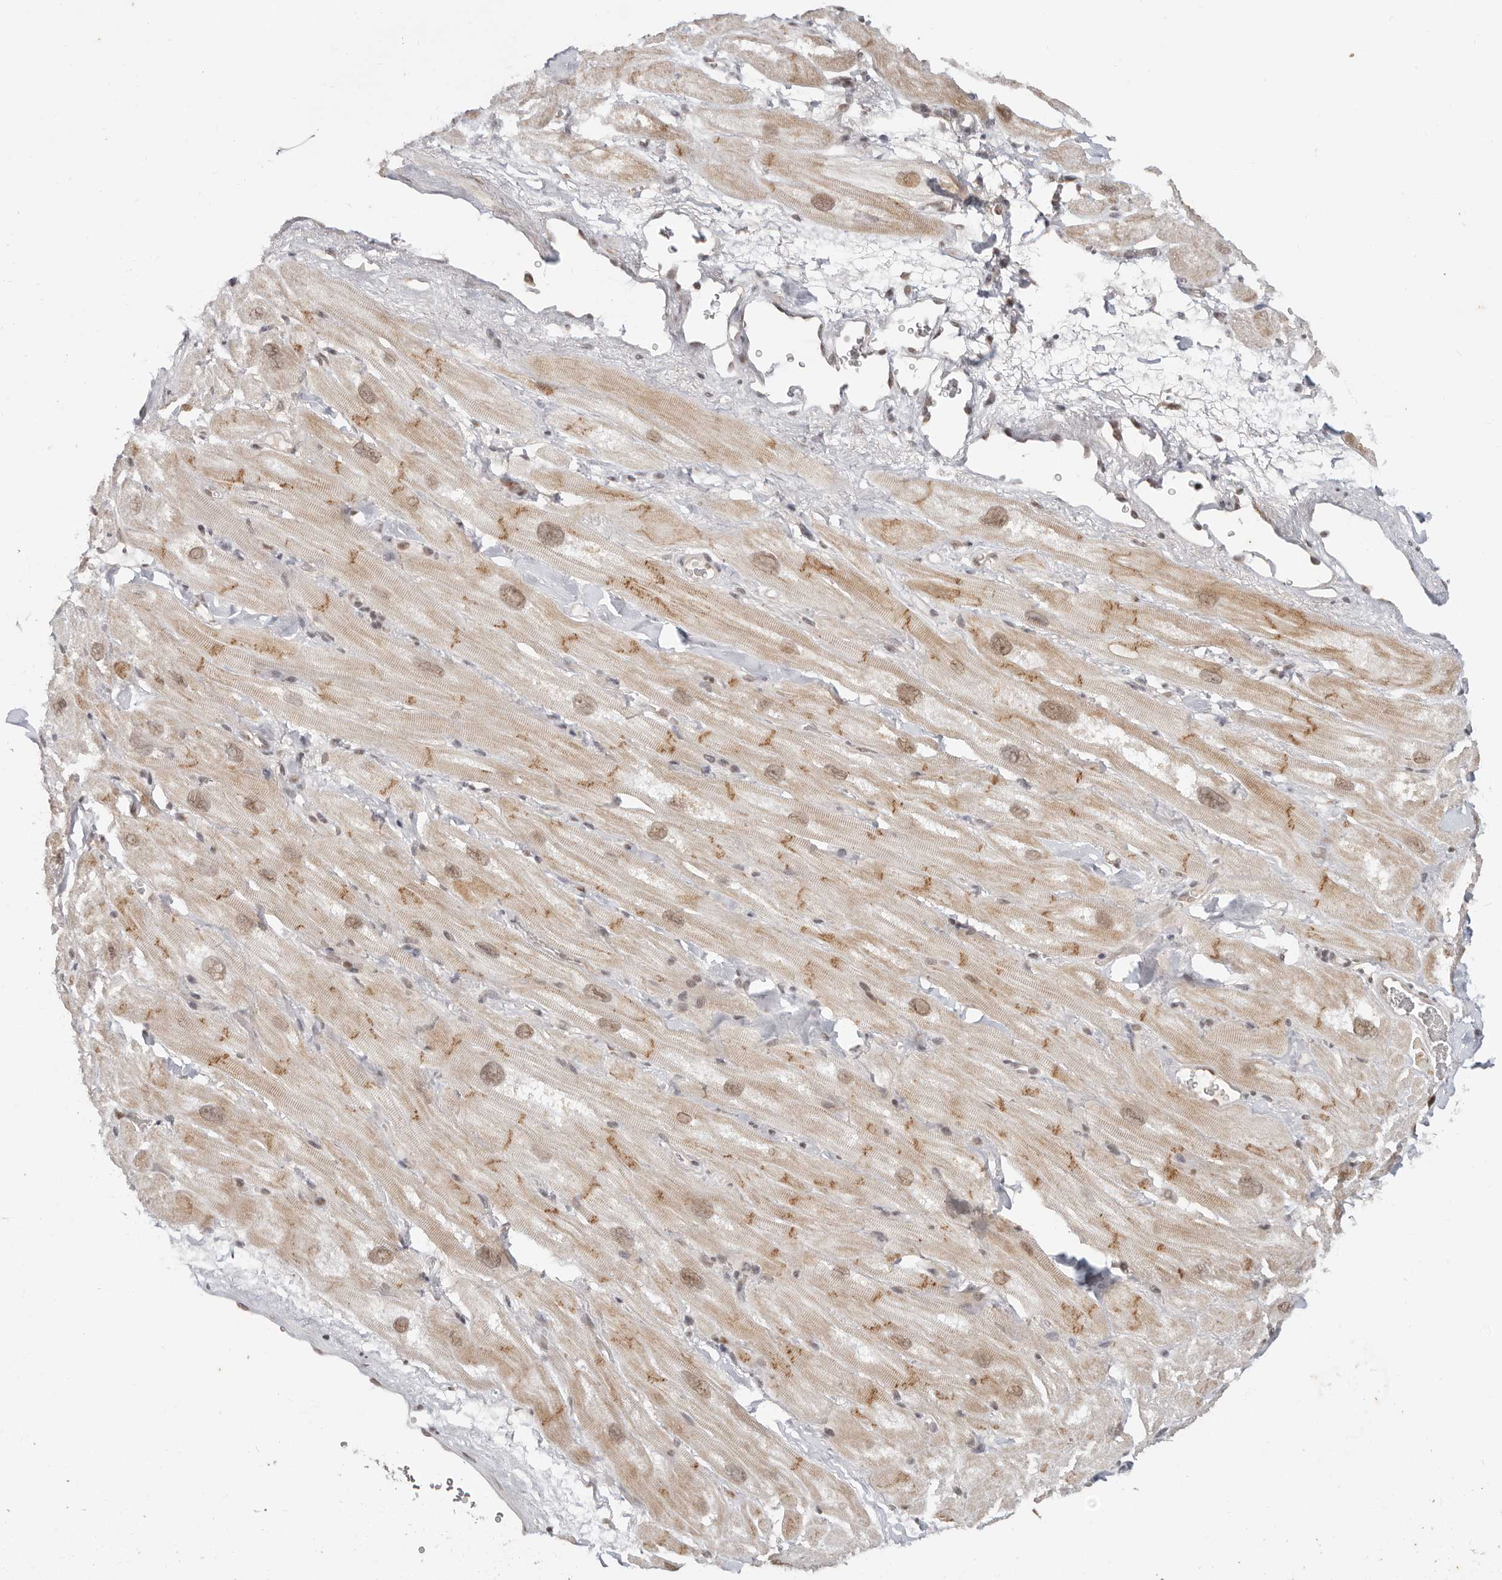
{"staining": {"intensity": "moderate", "quantity": "<25%", "location": "cytoplasmic/membranous,nuclear"}, "tissue": "heart muscle", "cell_type": "Cardiomyocytes", "image_type": "normal", "snomed": [{"axis": "morphology", "description": "Normal tissue, NOS"}, {"axis": "topography", "description": "Heart"}], "caption": "A brown stain labels moderate cytoplasmic/membranous,nuclear positivity of a protein in cardiomyocytes of normal human heart muscle. The staining was performed using DAB (3,3'-diaminobenzidine), with brown indicating positive protein expression. Nuclei are stained blue with hematoxylin.", "gene": "RFC2", "patient": {"sex": "male", "age": 49}}